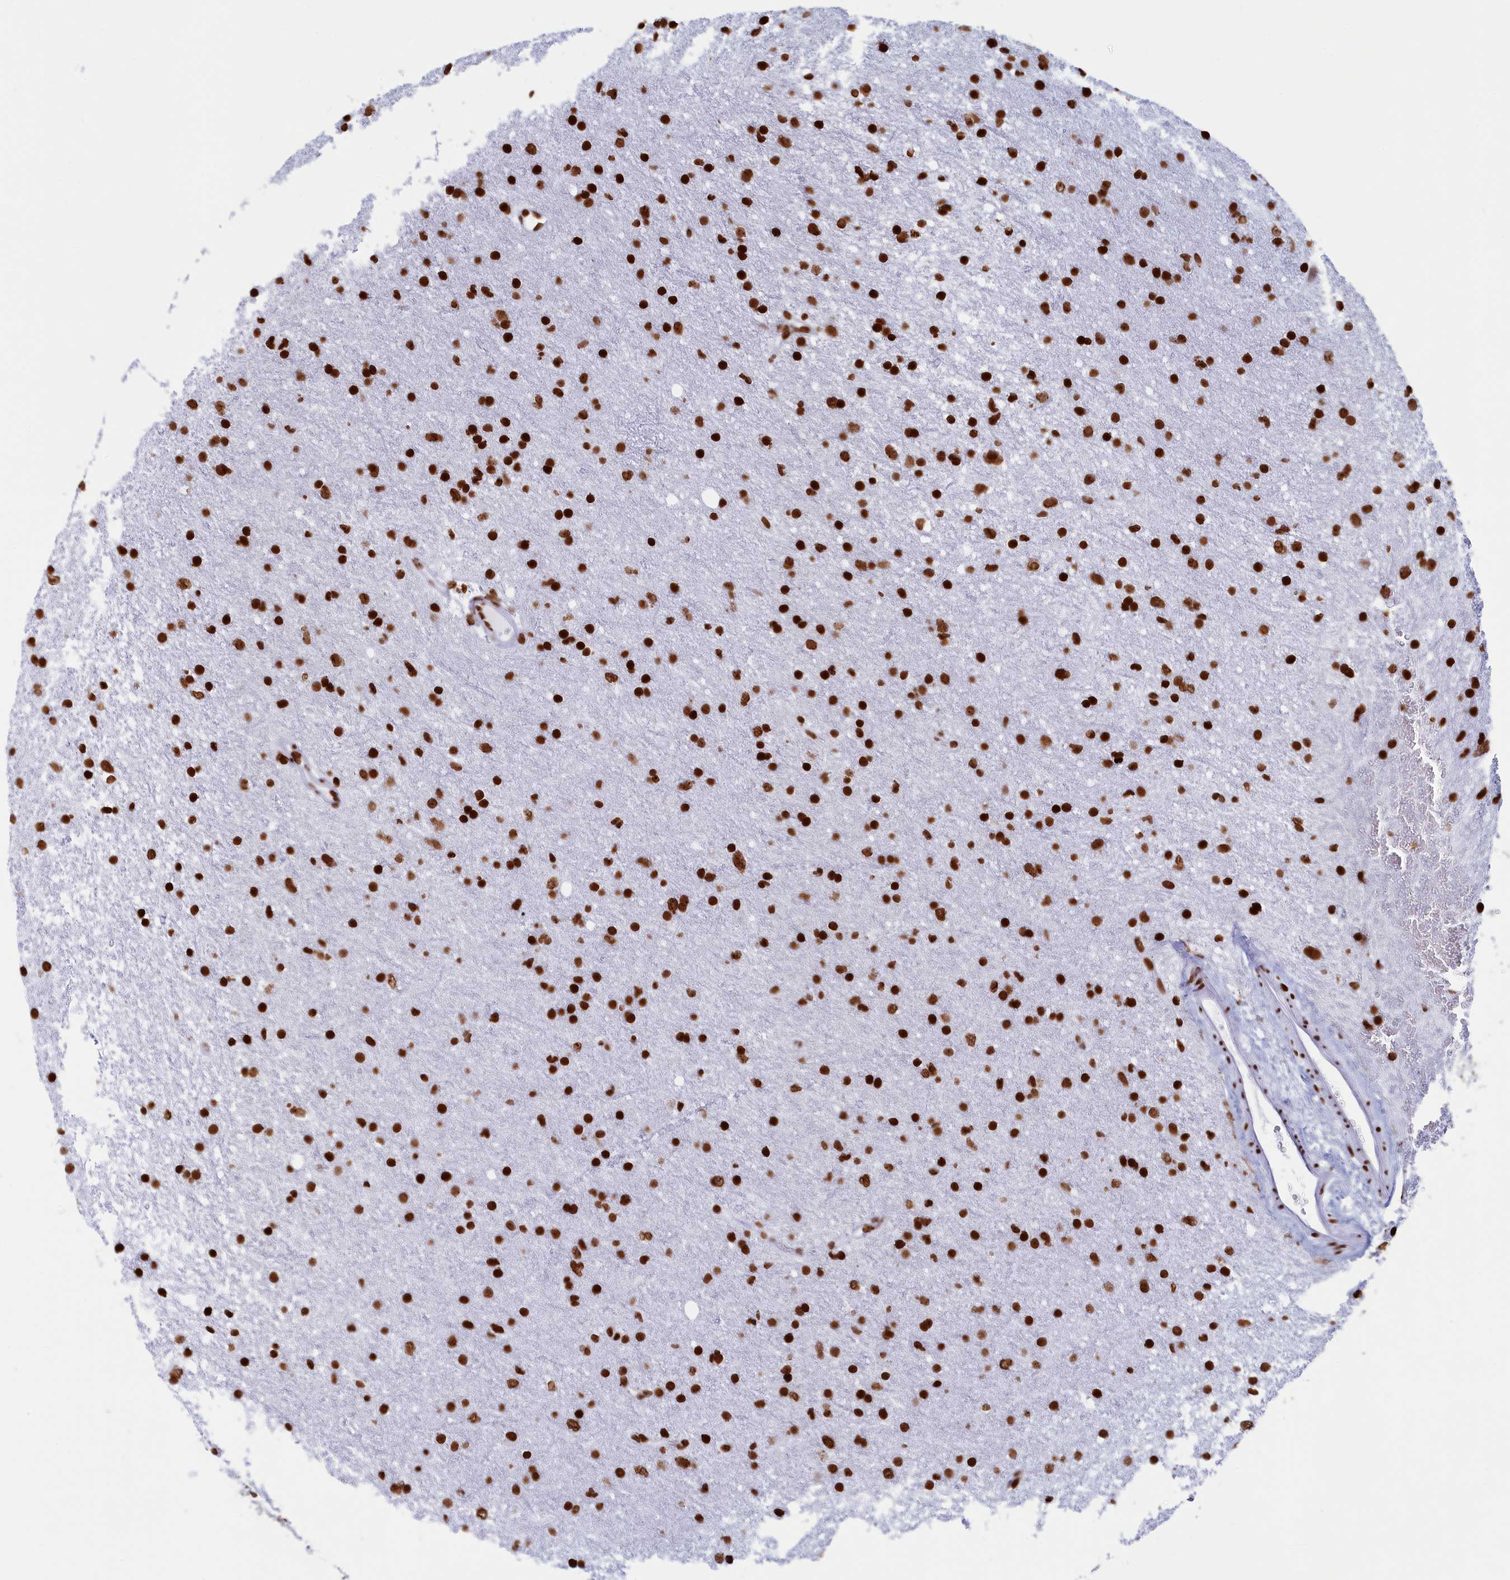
{"staining": {"intensity": "strong", "quantity": ">75%", "location": "nuclear"}, "tissue": "glioma", "cell_type": "Tumor cells", "image_type": "cancer", "snomed": [{"axis": "morphology", "description": "Glioma, malignant, Low grade"}, {"axis": "topography", "description": "Cerebral cortex"}], "caption": "Immunohistochemical staining of glioma demonstrates strong nuclear protein expression in about >75% of tumor cells. Using DAB (brown) and hematoxylin (blue) stains, captured at high magnification using brightfield microscopy.", "gene": "APOBEC3A", "patient": {"sex": "female", "age": 39}}